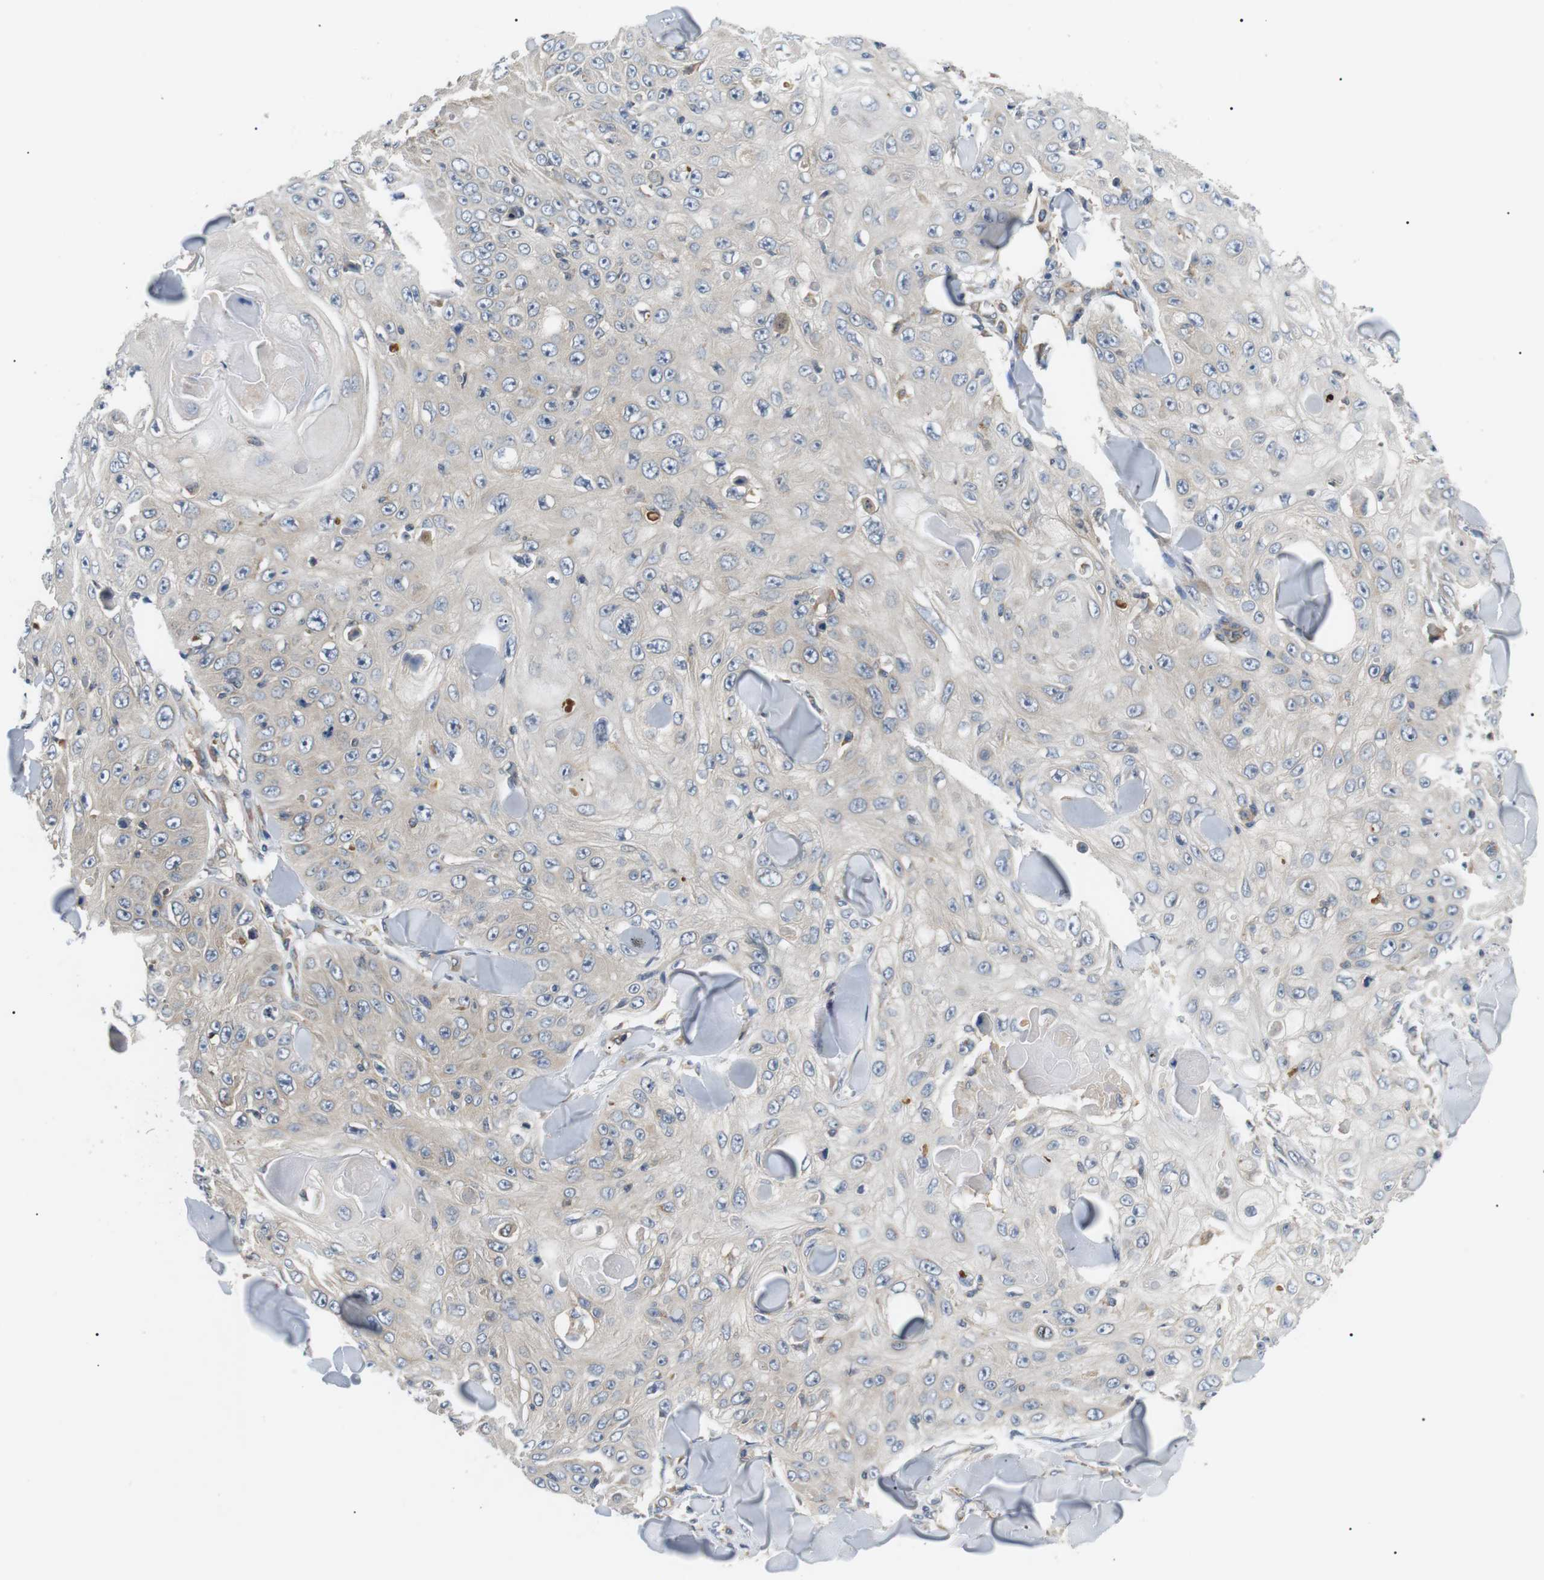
{"staining": {"intensity": "negative", "quantity": "none", "location": "none"}, "tissue": "skin cancer", "cell_type": "Tumor cells", "image_type": "cancer", "snomed": [{"axis": "morphology", "description": "Squamous cell carcinoma, NOS"}, {"axis": "topography", "description": "Skin"}], "caption": "DAB (3,3'-diaminobenzidine) immunohistochemical staining of skin cancer (squamous cell carcinoma) shows no significant positivity in tumor cells.", "gene": "DIPK1A", "patient": {"sex": "male", "age": 86}}